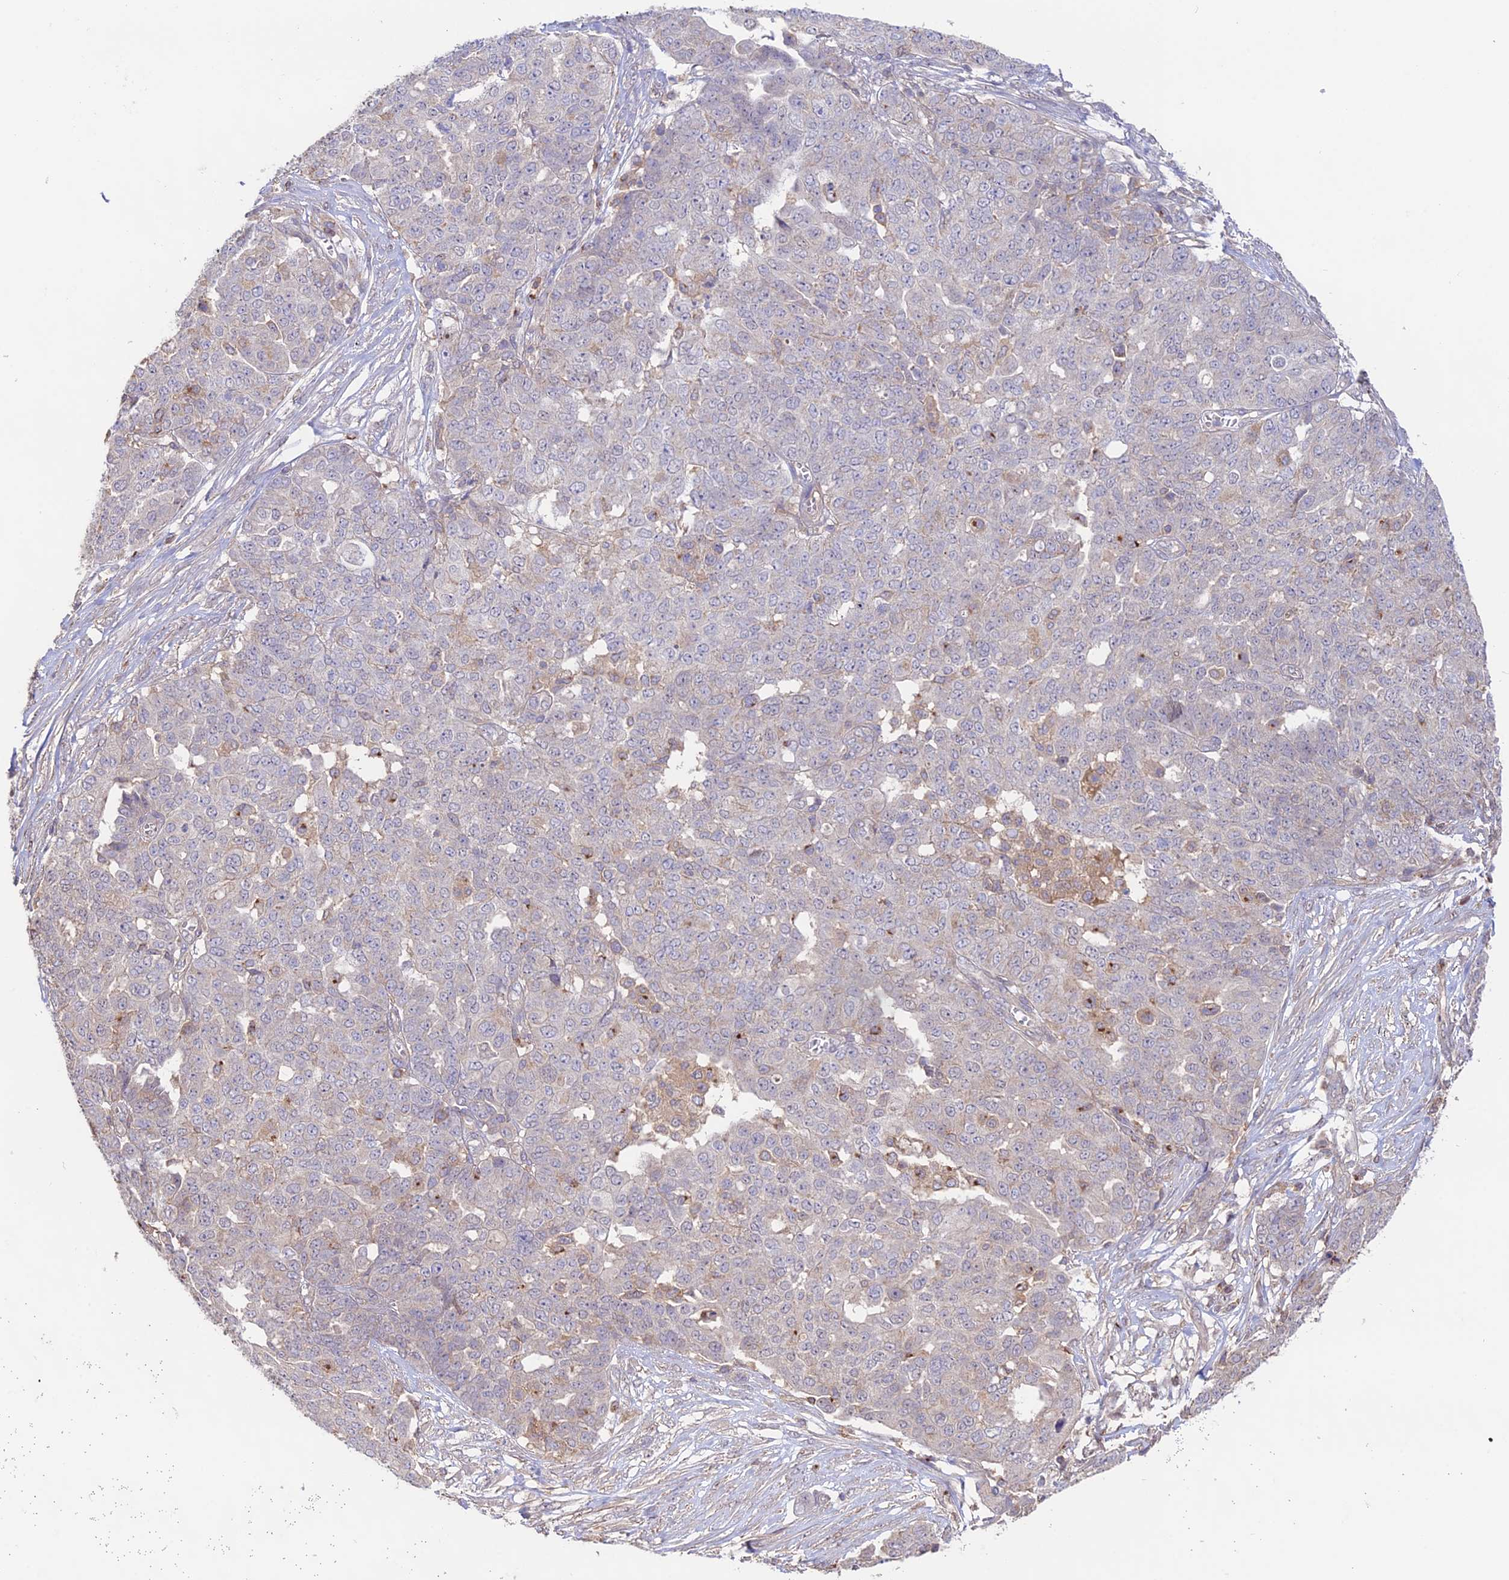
{"staining": {"intensity": "negative", "quantity": "none", "location": "none"}, "tissue": "ovarian cancer", "cell_type": "Tumor cells", "image_type": "cancer", "snomed": [{"axis": "morphology", "description": "Cystadenocarcinoma, serous, NOS"}, {"axis": "topography", "description": "Soft tissue"}, {"axis": "topography", "description": "Ovary"}], "caption": "Human ovarian cancer stained for a protein using IHC demonstrates no expression in tumor cells.", "gene": "CLCF1", "patient": {"sex": "female", "age": 57}}